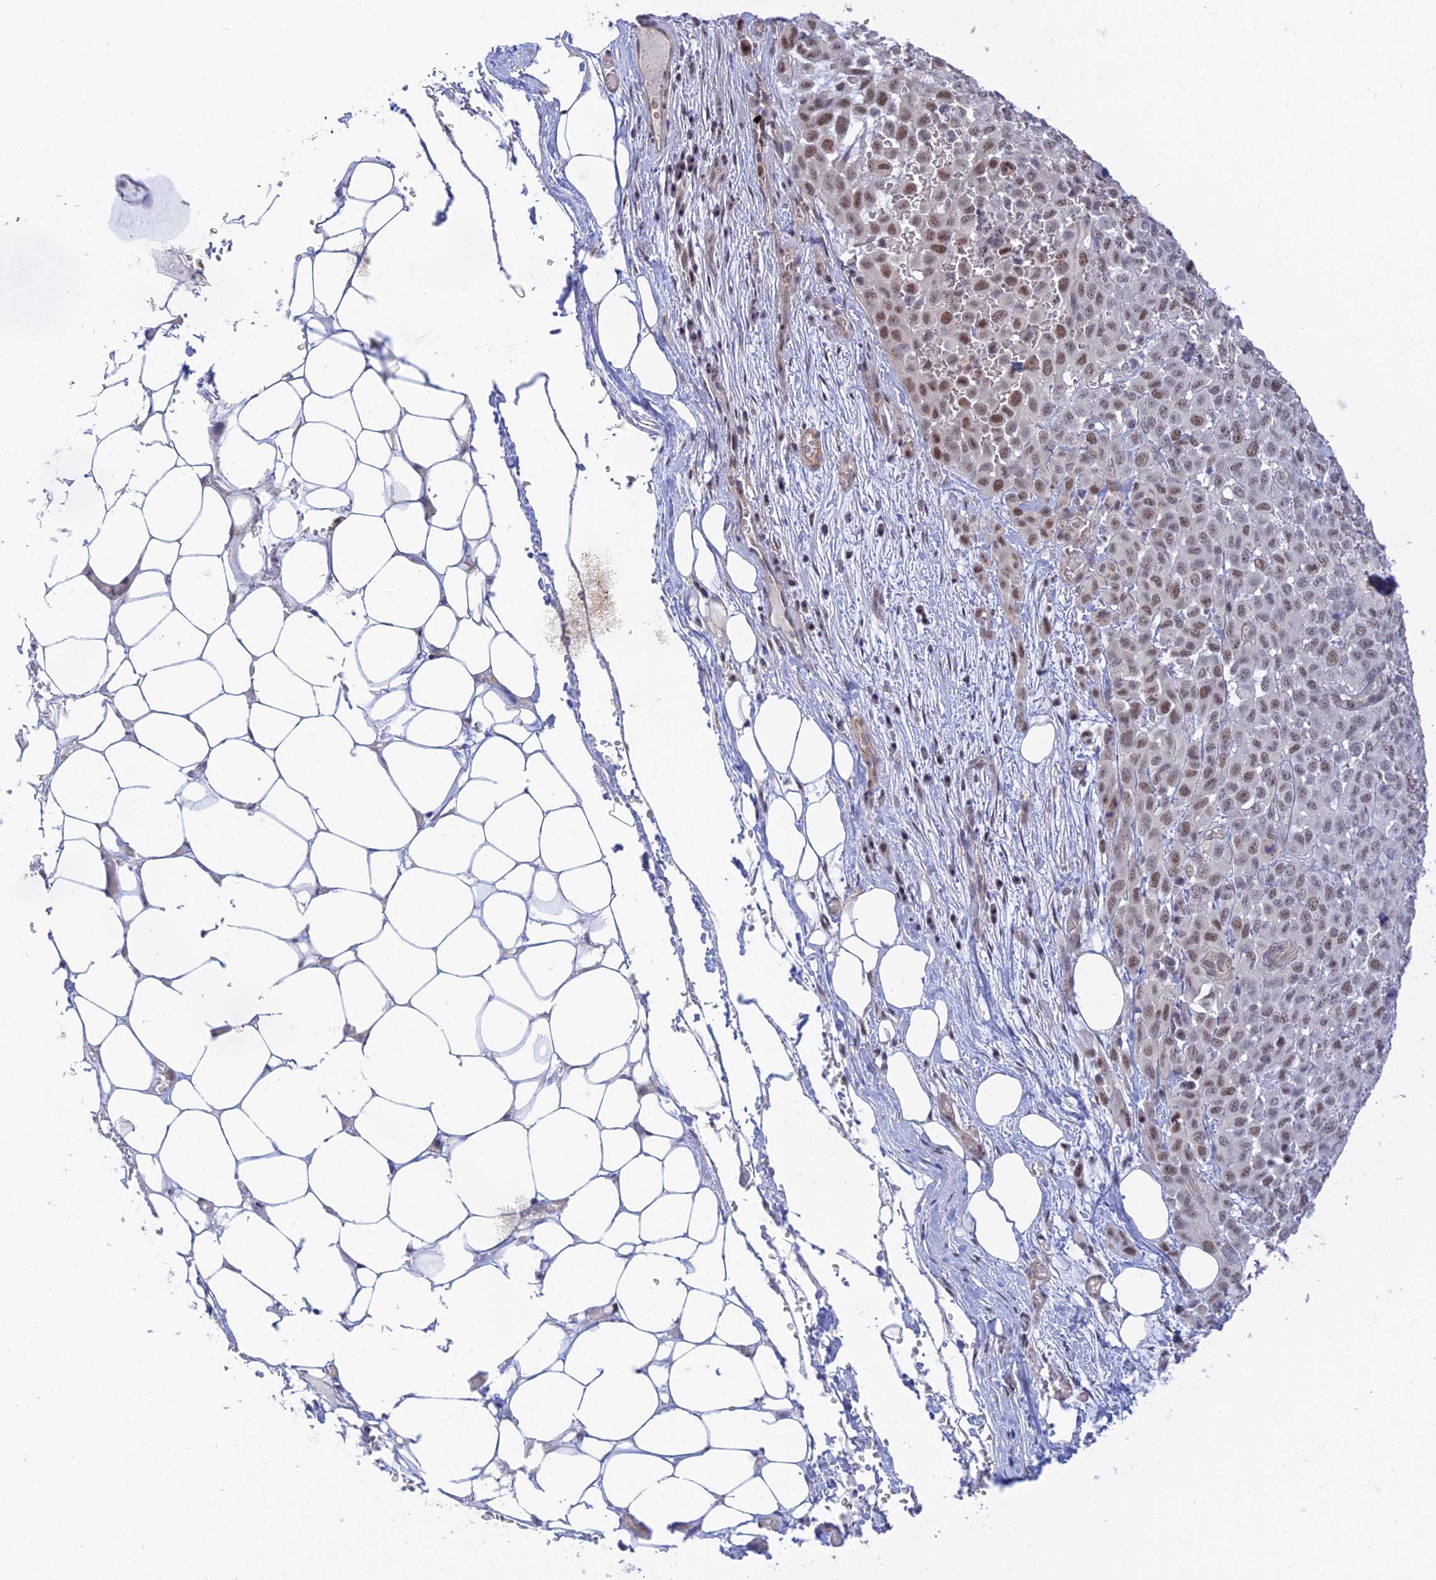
{"staining": {"intensity": "moderate", "quantity": "25%-75%", "location": "nuclear"}, "tissue": "melanoma", "cell_type": "Tumor cells", "image_type": "cancer", "snomed": [{"axis": "morphology", "description": "Malignant melanoma, Metastatic site"}, {"axis": "topography", "description": "Skin"}], "caption": "Immunohistochemistry (IHC) (DAB (3,3'-diaminobenzidine)) staining of human melanoma exhibits moderate nuclear protein expression in approximately 25%-75% of tumor cells.", "gene": "CFAP92", "patient": {"sex": "female", "age": 81}}